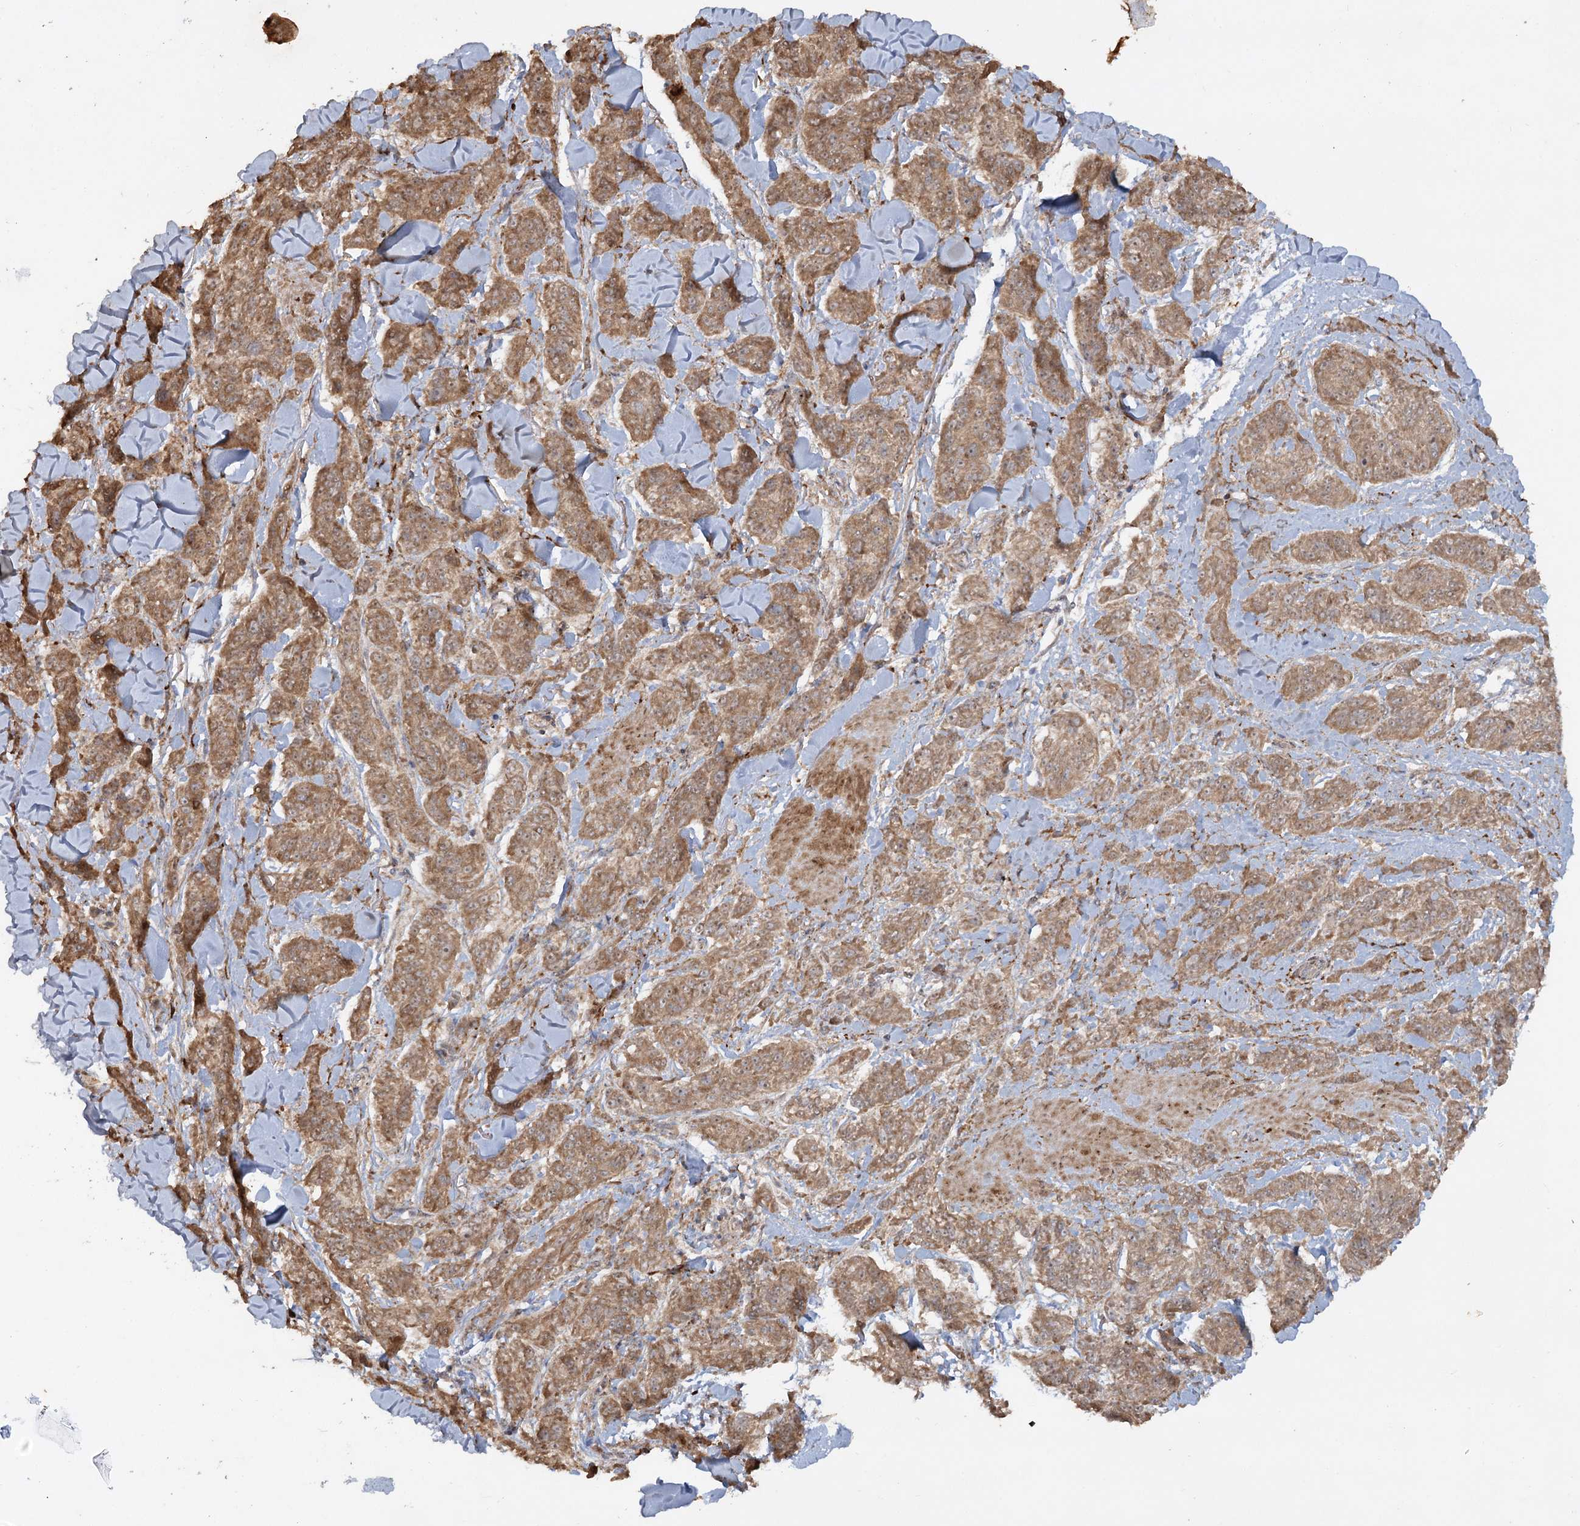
{"staining": {"intensity": "moderate", "quantity": ">75%", "location": "cytoplasmic/membranous"}, "tissue": "melanoma", "cell_type": "Tumor cells", "image_type": "cancer", "snomed": [{"axis": "morphology", "description": "Malignant melanoma, NOS"}, {"axis": "topography", "description": "Skin"}], "caption": "A medium amount of moderate cytoplasmic/membranous staining is seen in approximately >75% of tumor cells in melanoma tissue. Nuclei are stained in blue.", "gene": "KBTBD4", "patient": {"sex": "male", "age": 53}}